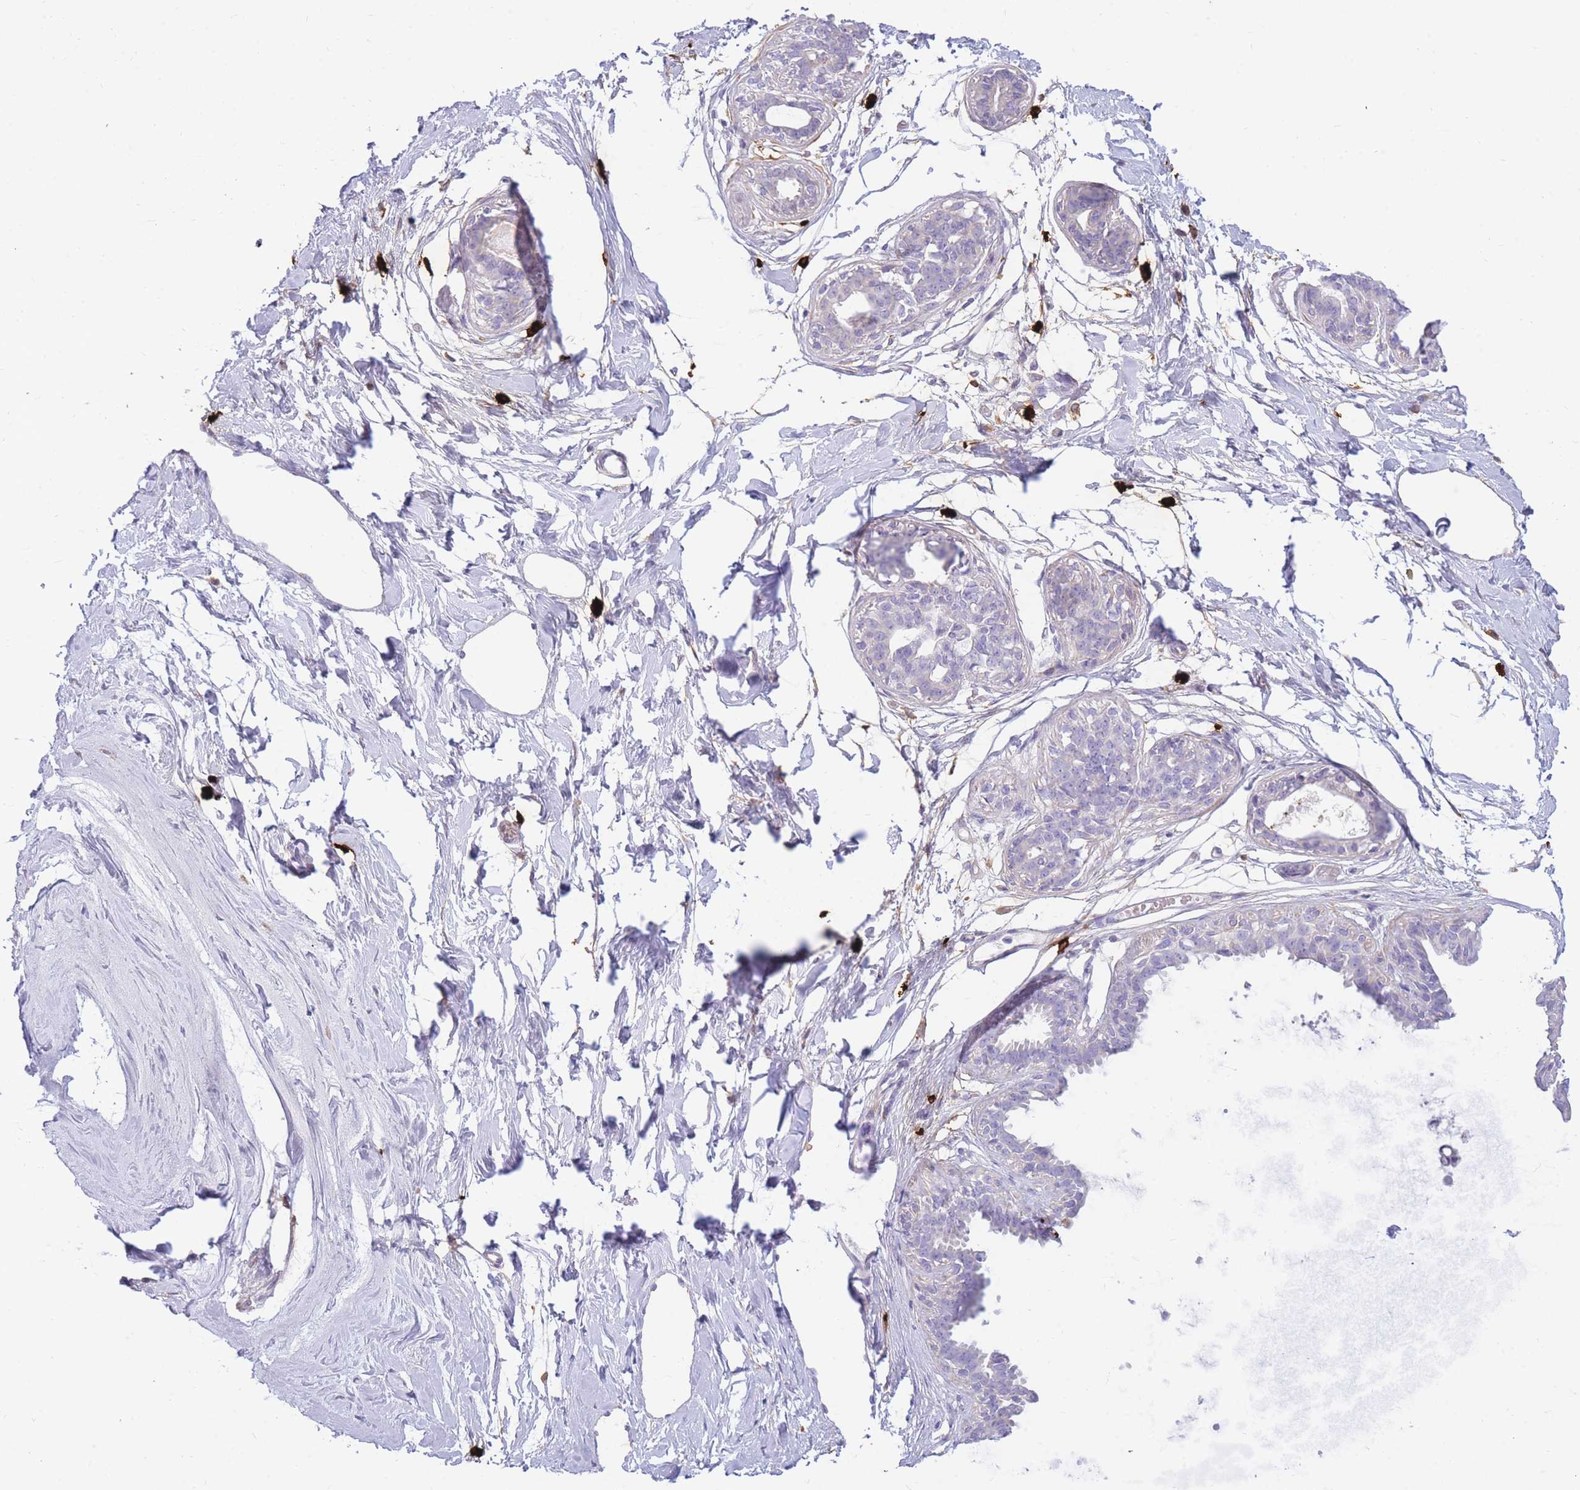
{"staining": {"intensity": "negative", "quantity": "none", "location": "none"}, "tissue": "breast", "cell_type": "Adipocytes", "image_type": "normal", "snomed": [{"axis": "morphology", "description": "Normal tissue, NOS"}, {"axis": "topography", "description": "Breast"}], "caption": "High magnification brightfield microscopy of benign breast stained with DAB (brown) and counterstained with hematoxylin (blue): adipocytes show no significant expression.", "gene": "TPSAB1", "patient": {"sex": "female", "age": 45}}